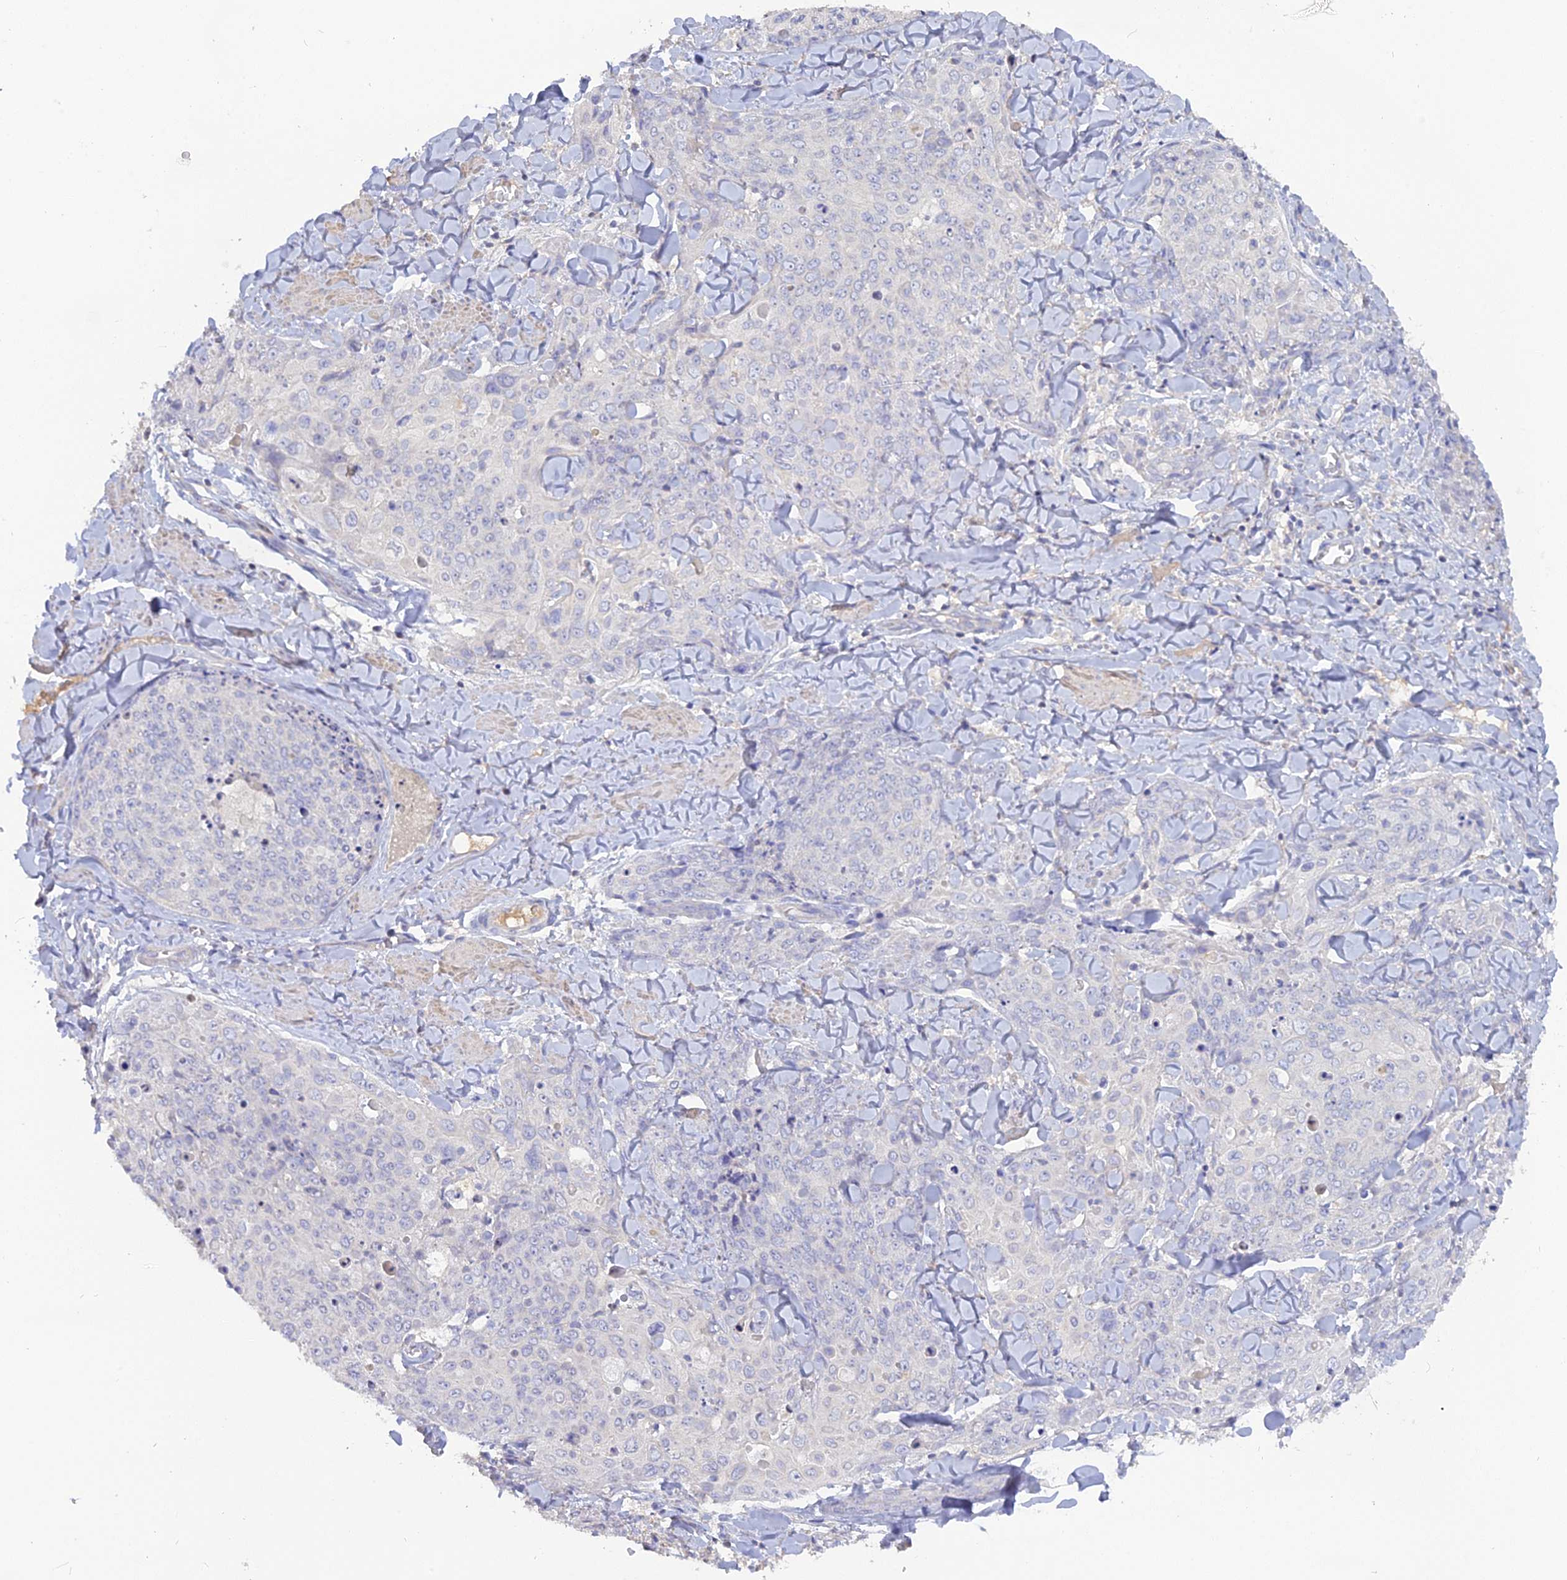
{"staining": {"intensity": "negative", "quantity": "none", "location": "none"}, "tissue": "skin cancer", "cell_type": "Tumor cells", "image_type": "cancer", "snomed": [{"axis": "morphology", "description": "Squamous cell carcinoma, NOS"}, {"axis": "topography", "description": "Skin"}, {"axis": "topography", "description": "Vulva"}], "caption": "Histopathology image shows no protein staining in tumor cells of squamous cell carcinoma (skin) tissue. Brightfield microscopy of immunohistochemistry stained with DAB (brown) and hematoxylin (blue), captured at high magnification.", "gene": "ADGRA1", "patient": {"sex": "female", "age": 85}}